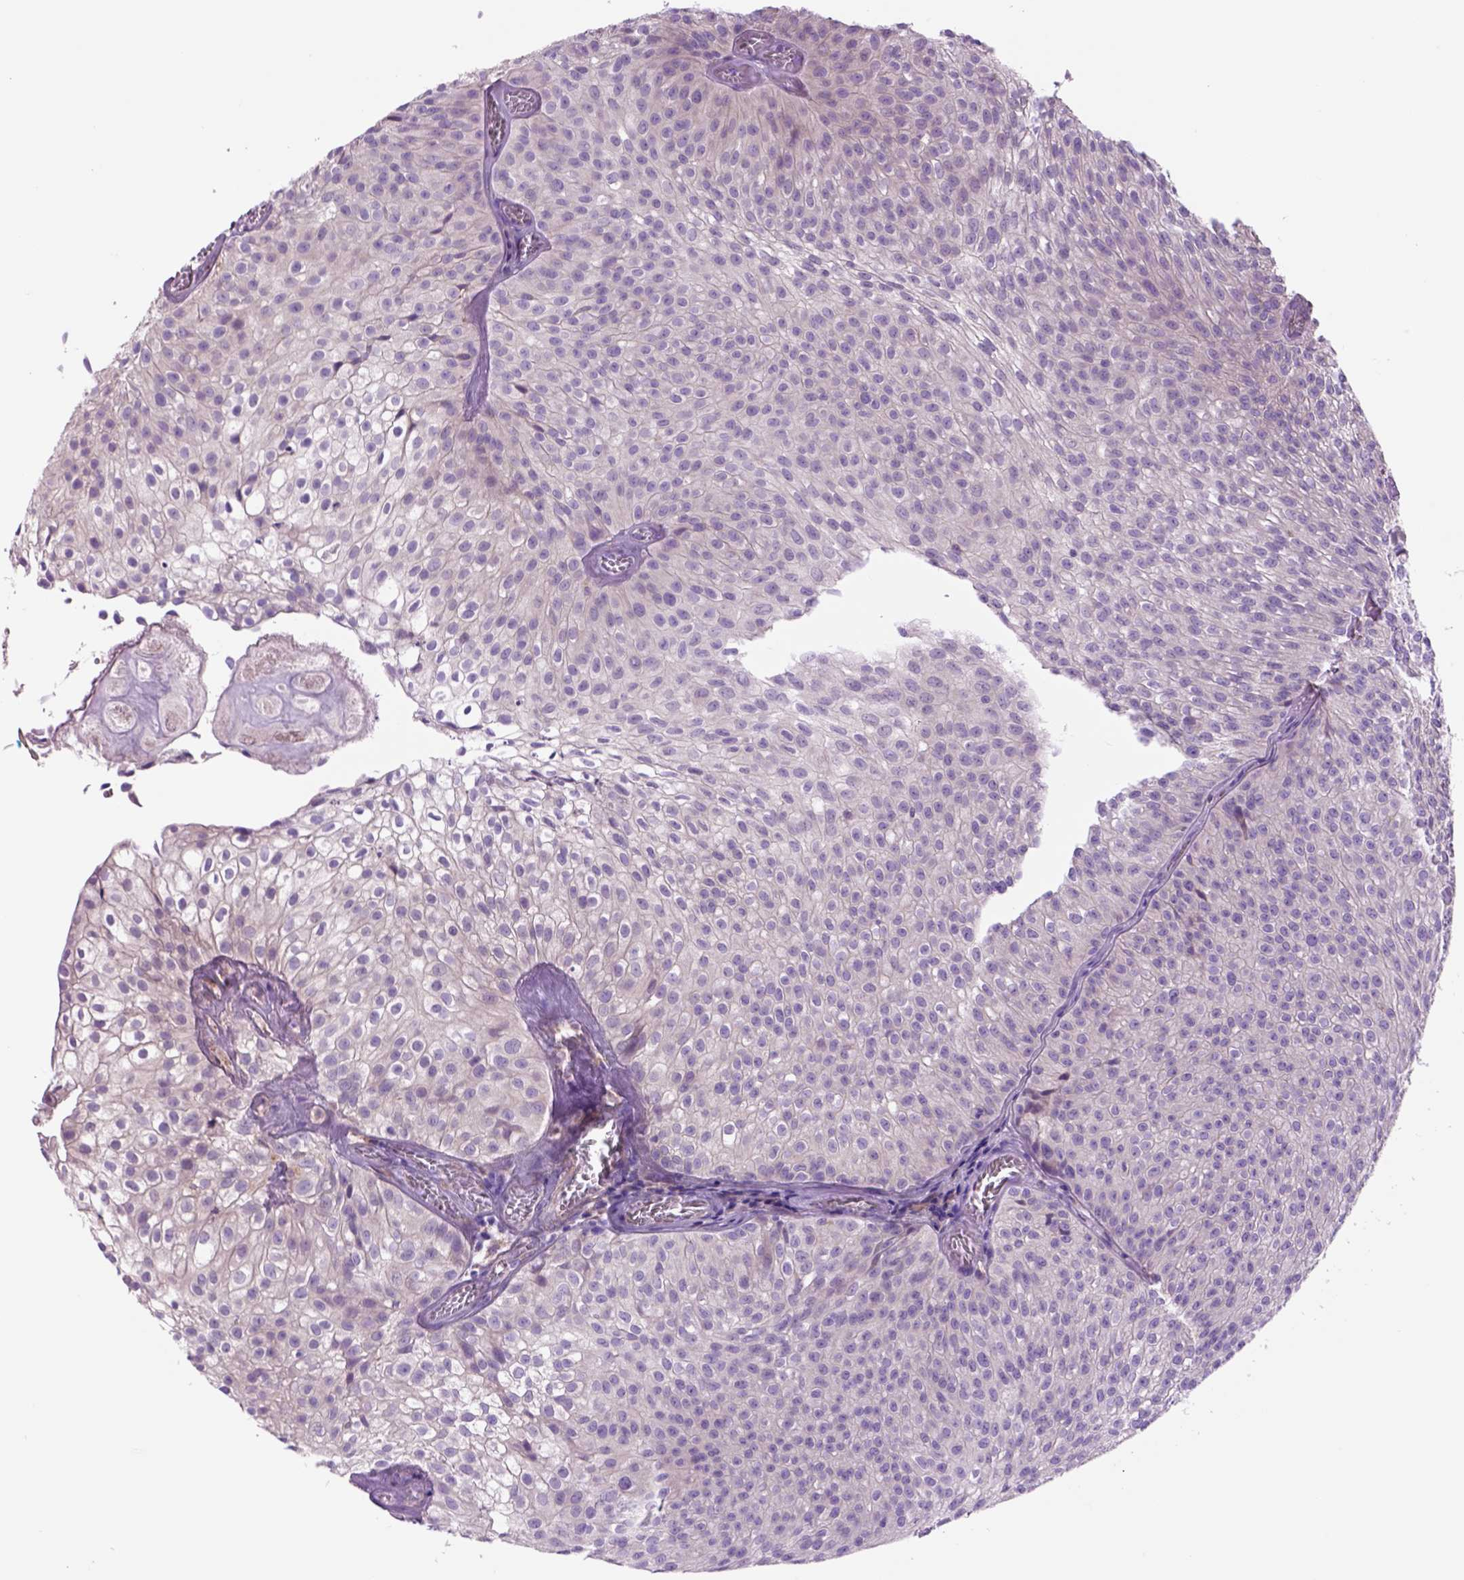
{"staining": {"intensity": "negative", "quantity": "none", "location": "none"}, "tissue": "urothelial cancer", "cell_type": "Tumor cells", "image_type": "cancer", "snomed": [{"axis": "morphology", "description": "Urothelial carcinoma, Low grade"}, {"axis": "topography", "description": "Urinary bladder"}], "caption": "This is a micrograph of IHC staining of low-grade urothelial carcinoma, which shows no expression in tumor cells. The staining was performed using DAB (3,3'-diaminobenzidine) to visualize the protein expression in brown, while the nuclei were stained in blue with hematoxylin (Magnification: 20x).", "gene": "PIAS3", "patient": {"sex": "male", "age": 70}}